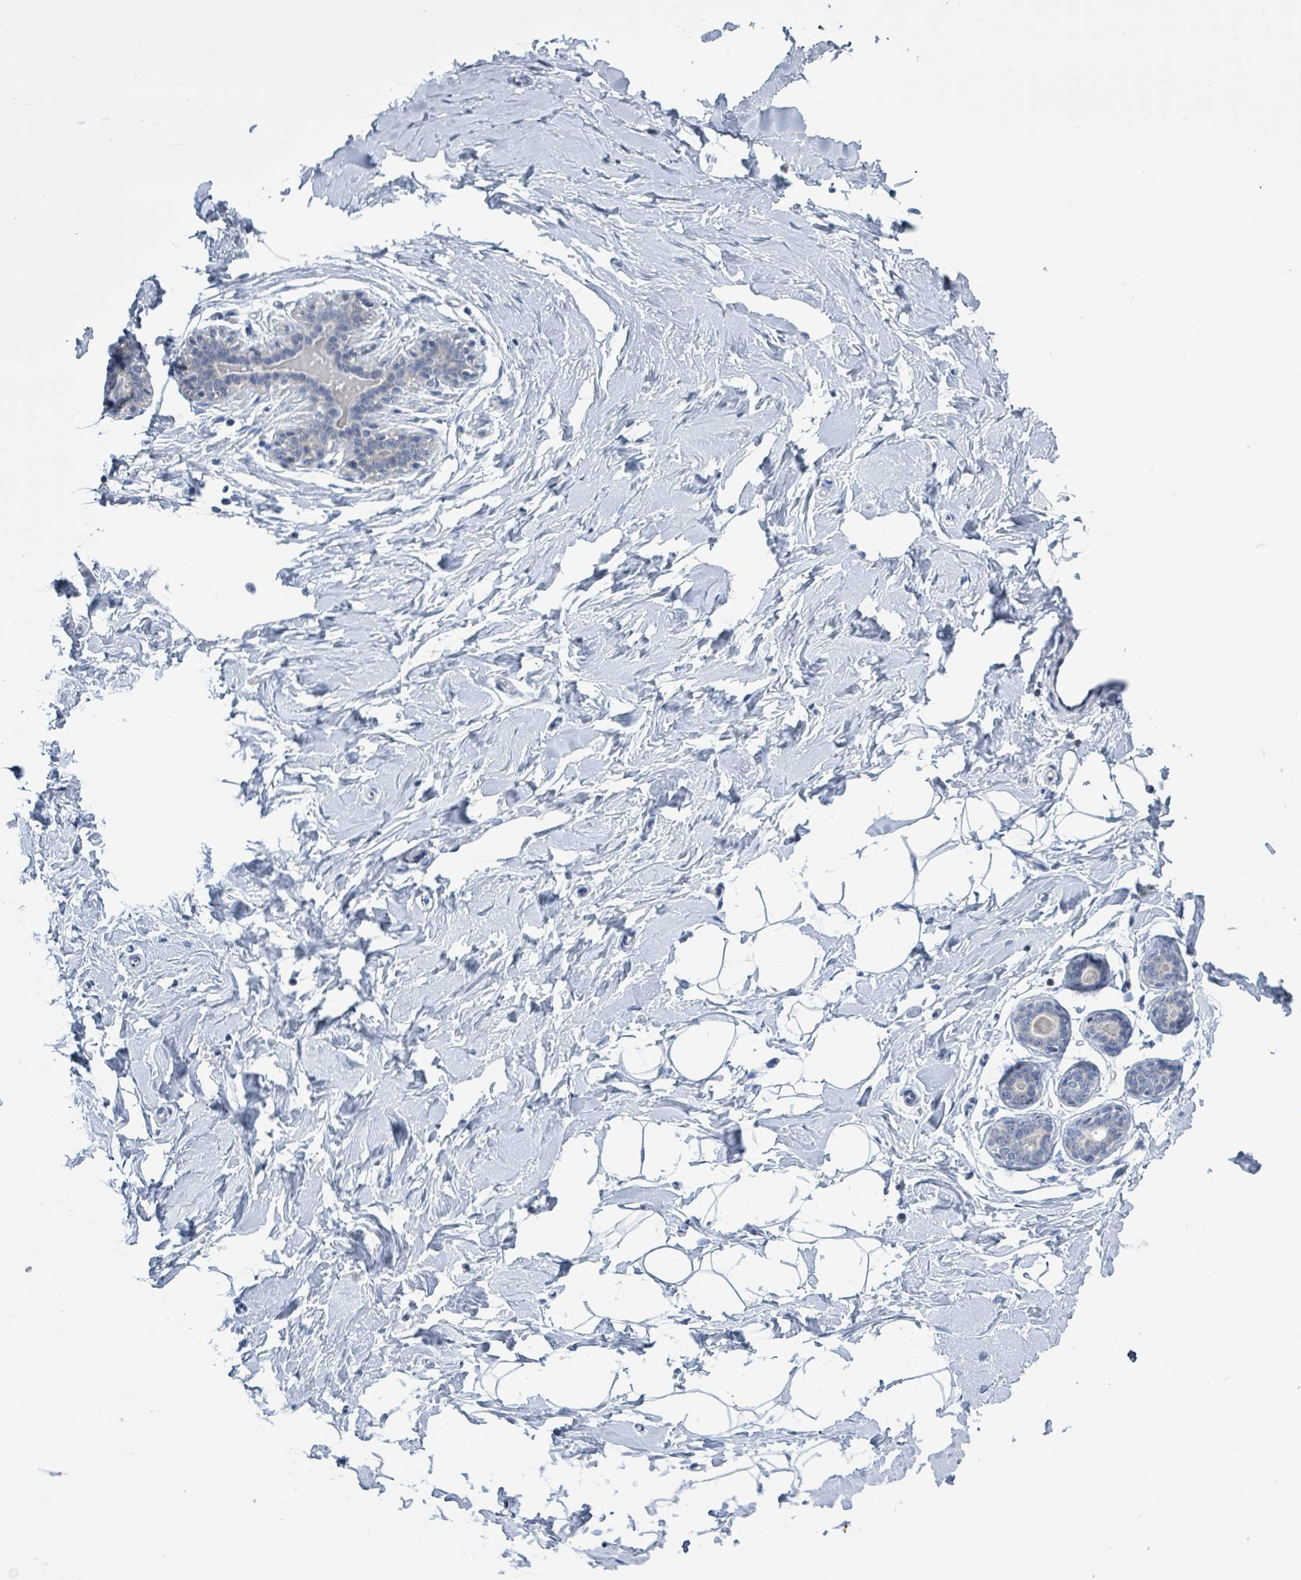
{"staining": {"intensity": "negative", "quantity": "none", "location": "none"}, "tissue": "breast", "cell_type": "Adipocytes", "image_type": "normal", "snomed": [{"axis": "morphology", "description": "Normal tissue, NOS"}, {"axis": "topography", "description": "Breast"}], "caption": "DAB immunohistochemical staining of unremarkable human breast demonstrates no significant staining in adipocytes.", "gene": "DGKZ", "patient": {"sex": "female", "age": 23}}